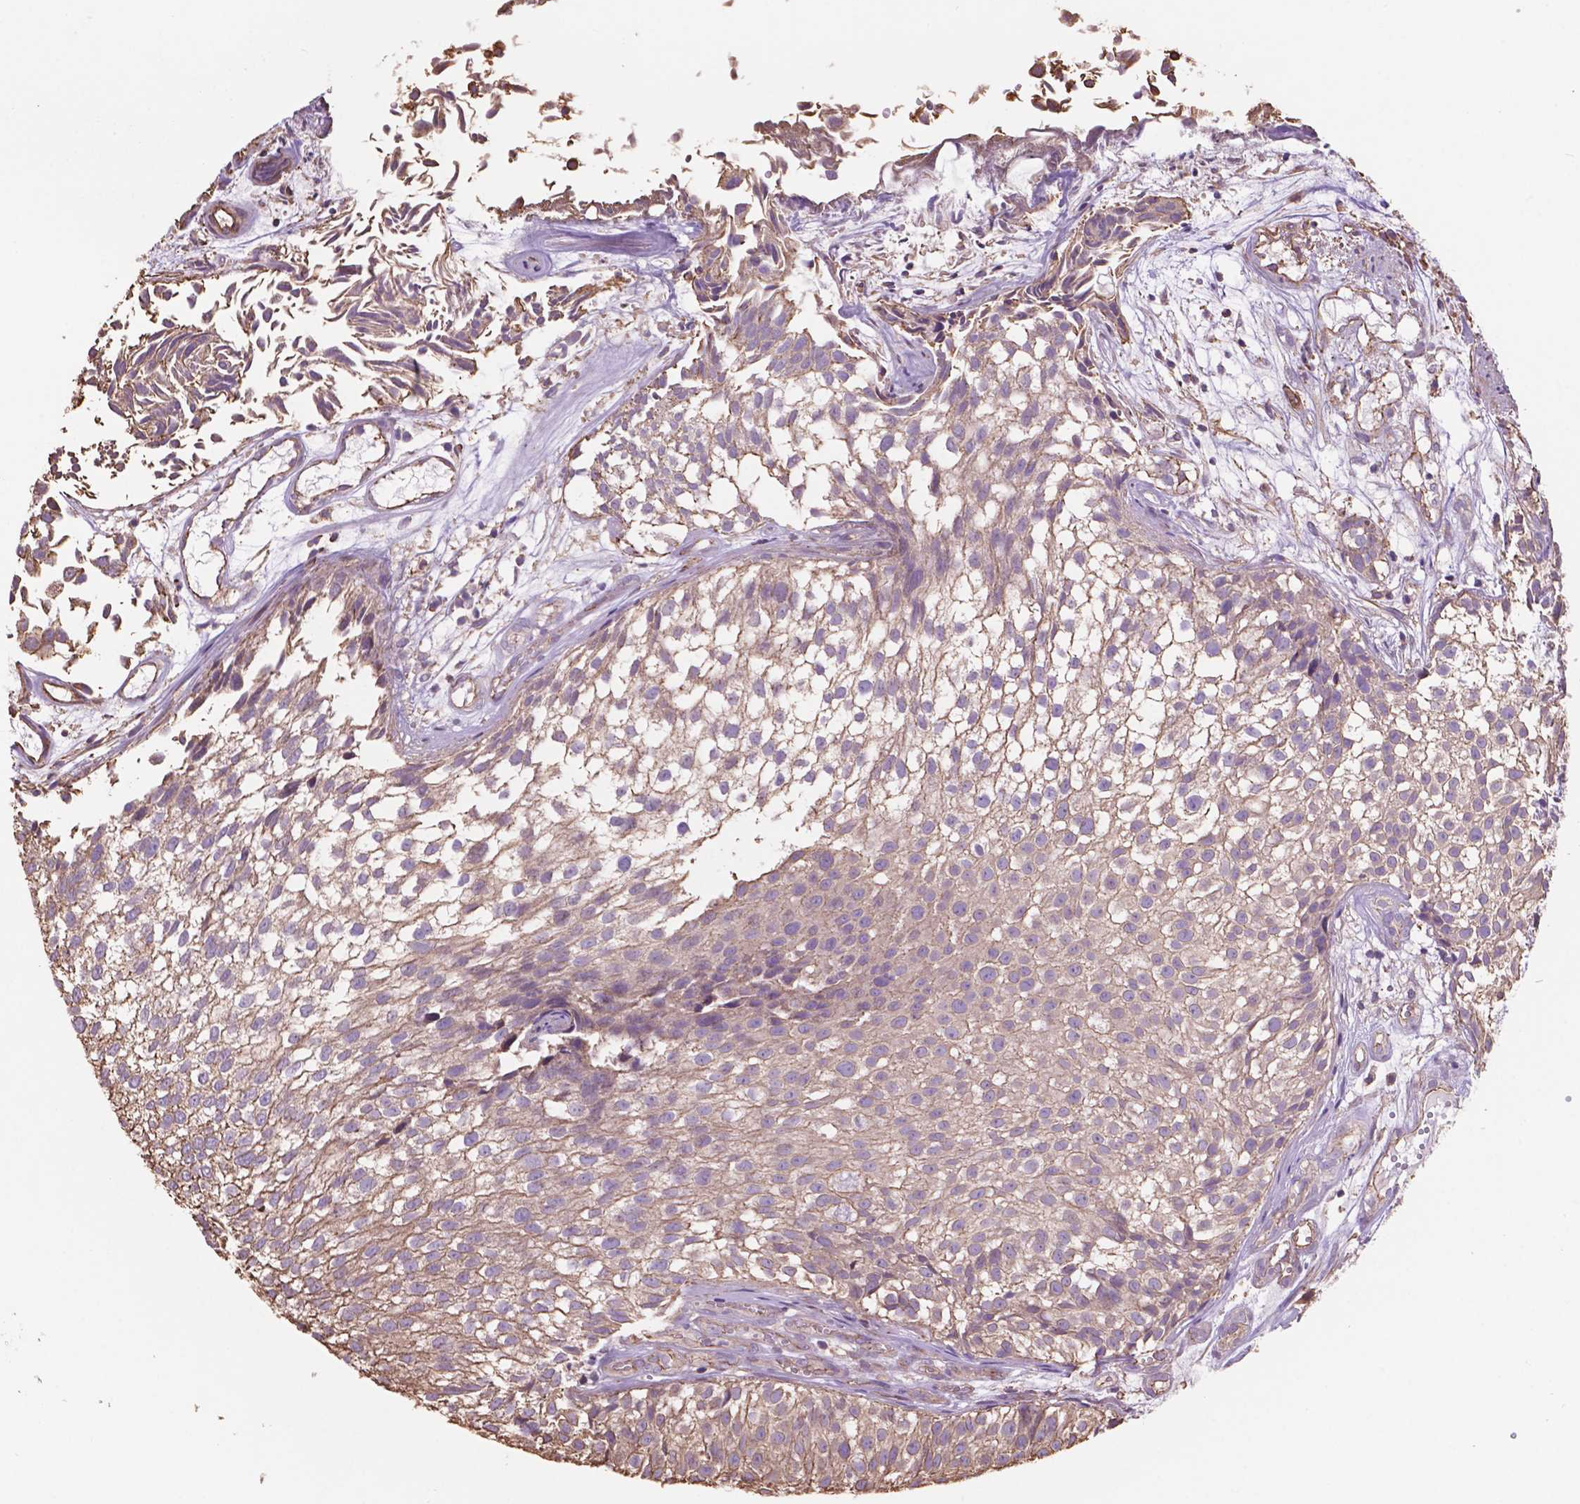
{"staining": {"intensity": "weak", "quantity": ">75%", "location": "cytoplasmic/membranous"}, "tissue": "urothelial cancer", "cell_type": "Tumor cells", "image_type": "cancer", "snomed": [{"axis": "morphology", "description": "Urothelial carcinoma, Low grade"}, {"axis": "topography", "description": "Urinary bladder"}], "caption": "Immunohistochemical staining of low-grade urothelial carcinoma demonstrates low levels of weak cytoplasmic/membranous protein positivity in approximately >75% of tumor cells.", "gene": "NIPA2", "patient": {"sex": "male", "age": 70}}